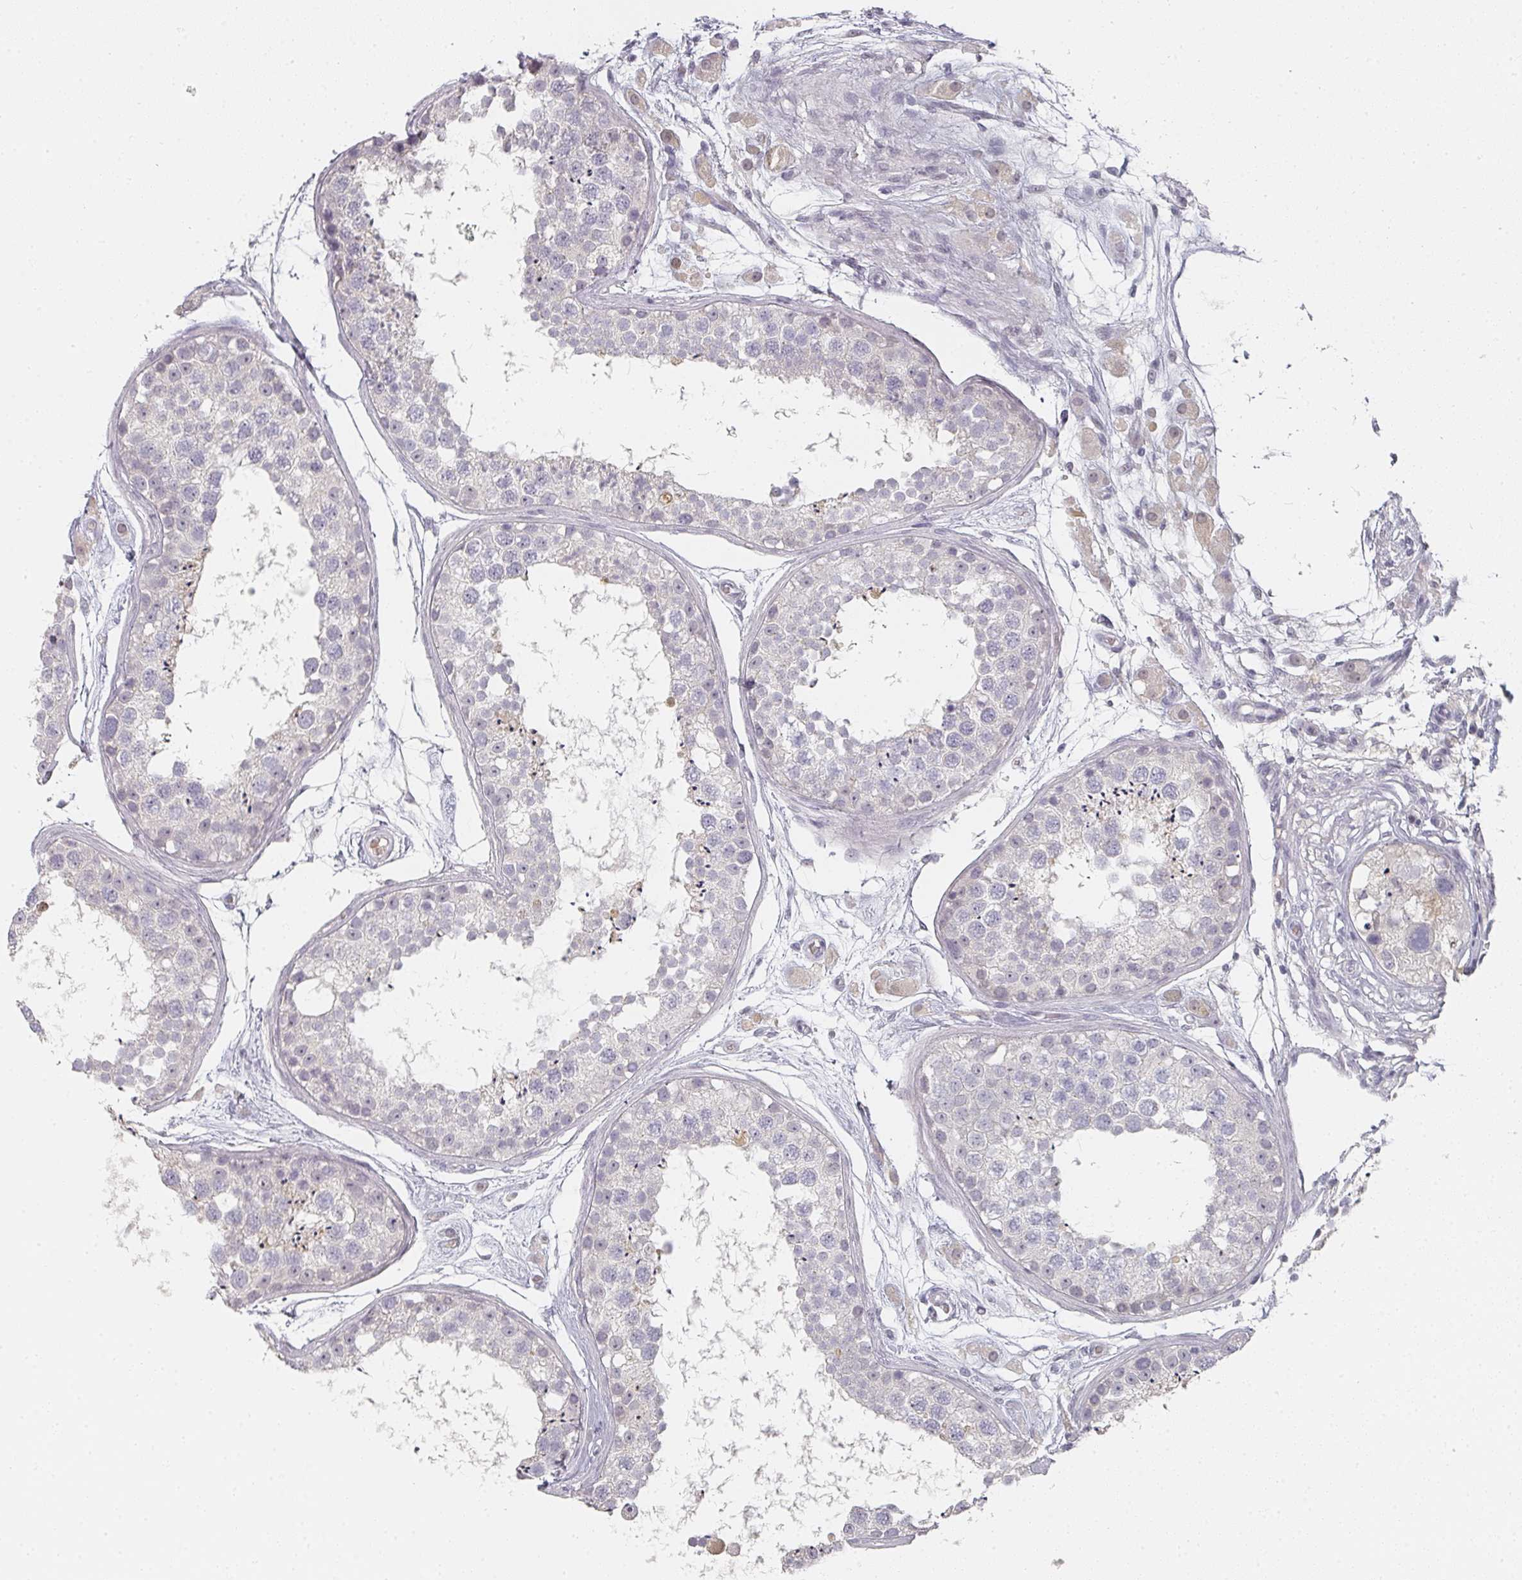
{"staining": {"intensity": "negative", "quantity": "none", "location": "none"}, "tissue": "testis", "cell_type": "Cells in seminiferous ducts", "image_type": "normal", "snomed": [{"axis": "morphology", "description": "Normal tissue, NOS"}, {"axis": "topography", "description": "Testis"}], "caption": "This image is of benign testis stained with immunohistochemistry (IHC) to label a protein in brown with the nuclei are counter-stained blue. There is no expression in cells in seminiferous ducts.", "gene": "SHISA2", "patient": {"sex": "male", "age": 25}}